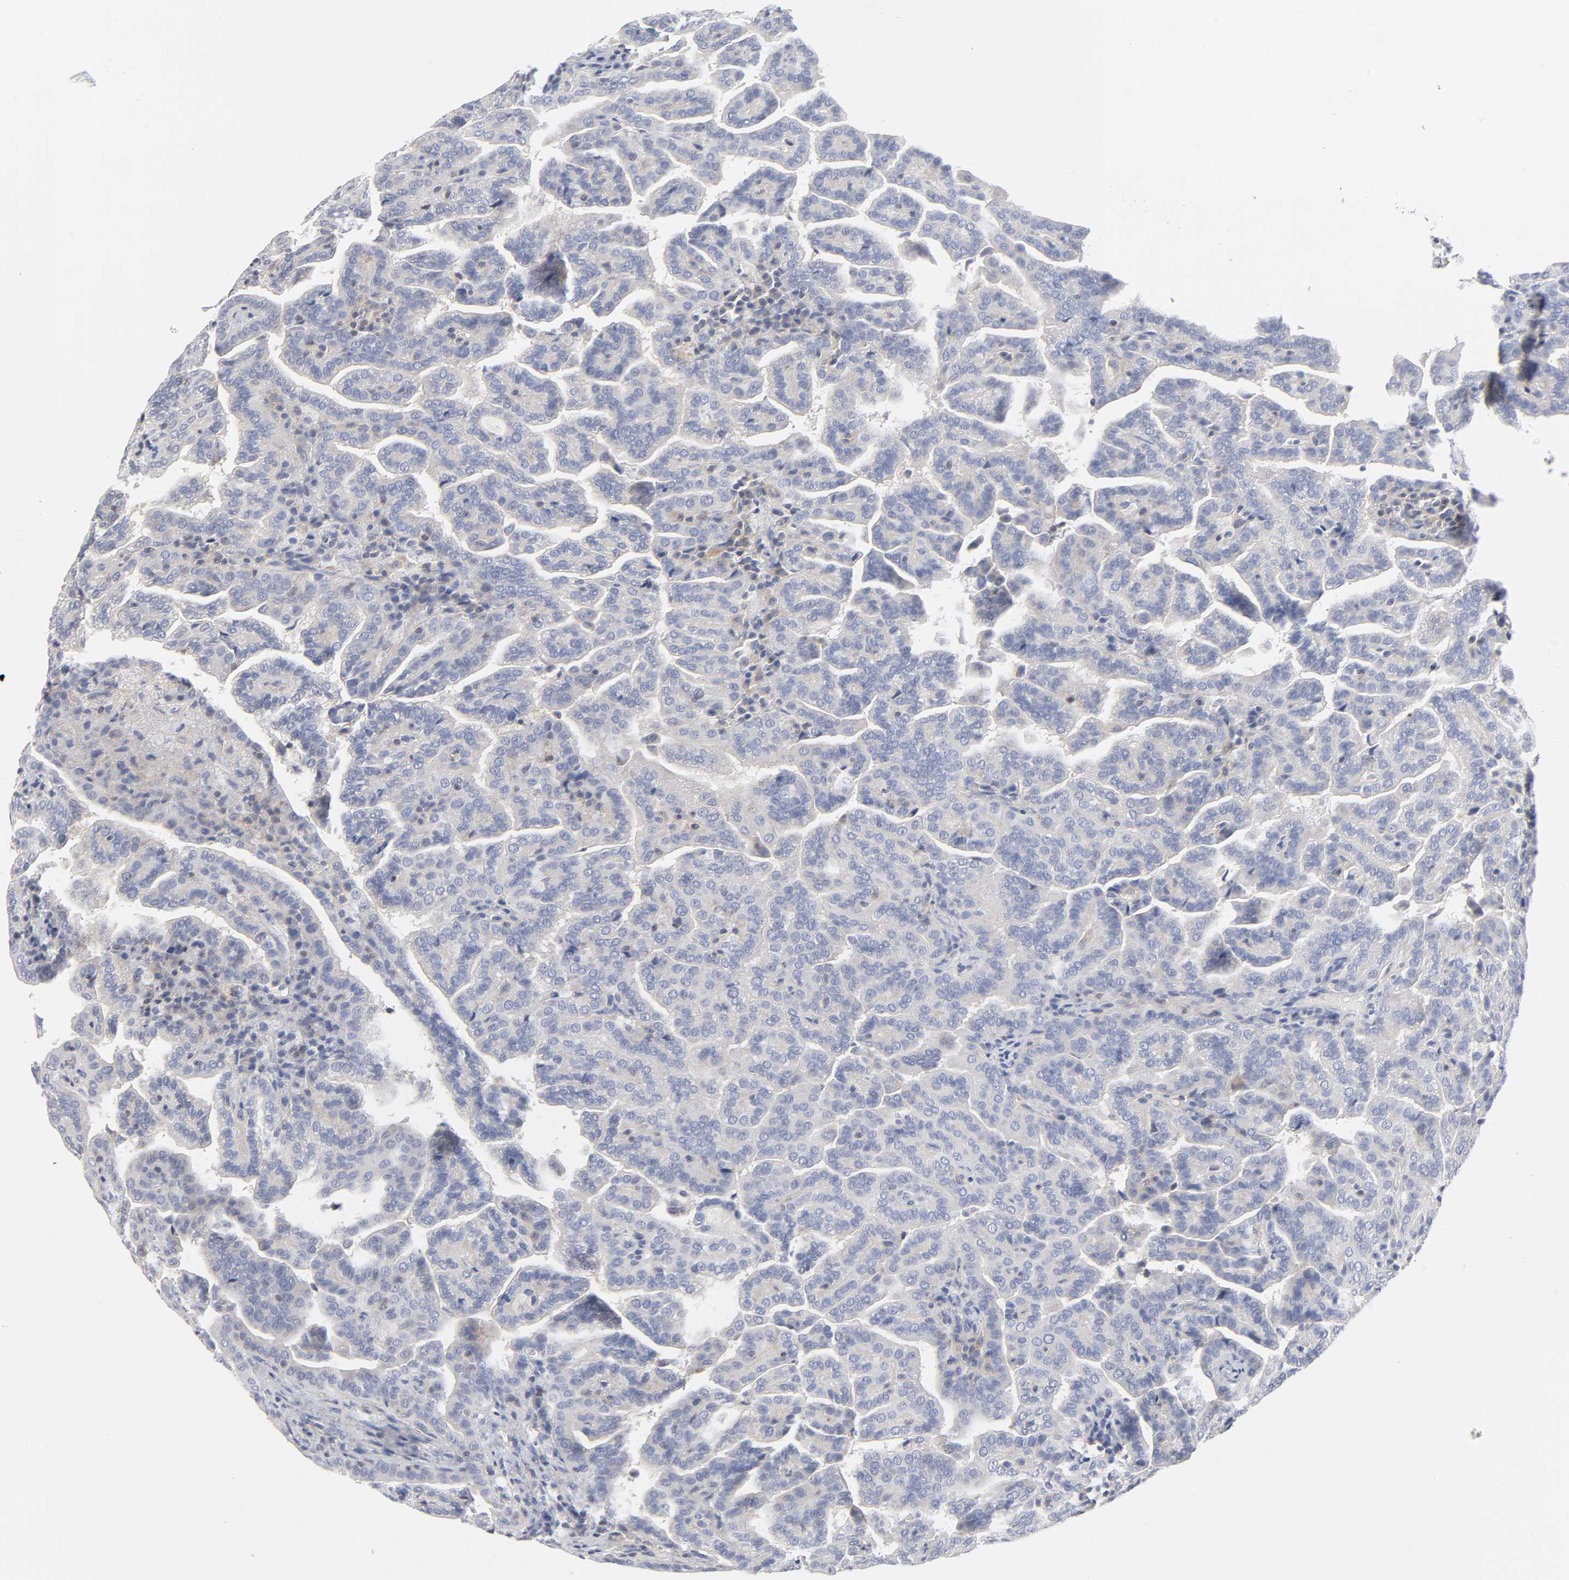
{"staining": {"intensity": "negative", "quantity": "none", "location": "none"}, "tissue": "renal cancer", "cell_type": "Tumor cells", "image_type": "cancer", "snomed": [{"axis": "morphology", "description": "Adenocarcinoma, NOS"}, {"axis": "topography", "description": "Kidney"}], "caption": "The IHC image has no significant positivity in tumor cells of adenocarcinoma (renal) tissue.", "gene": "ROCK1", "patient": {"sex": "male", "age": 61}}